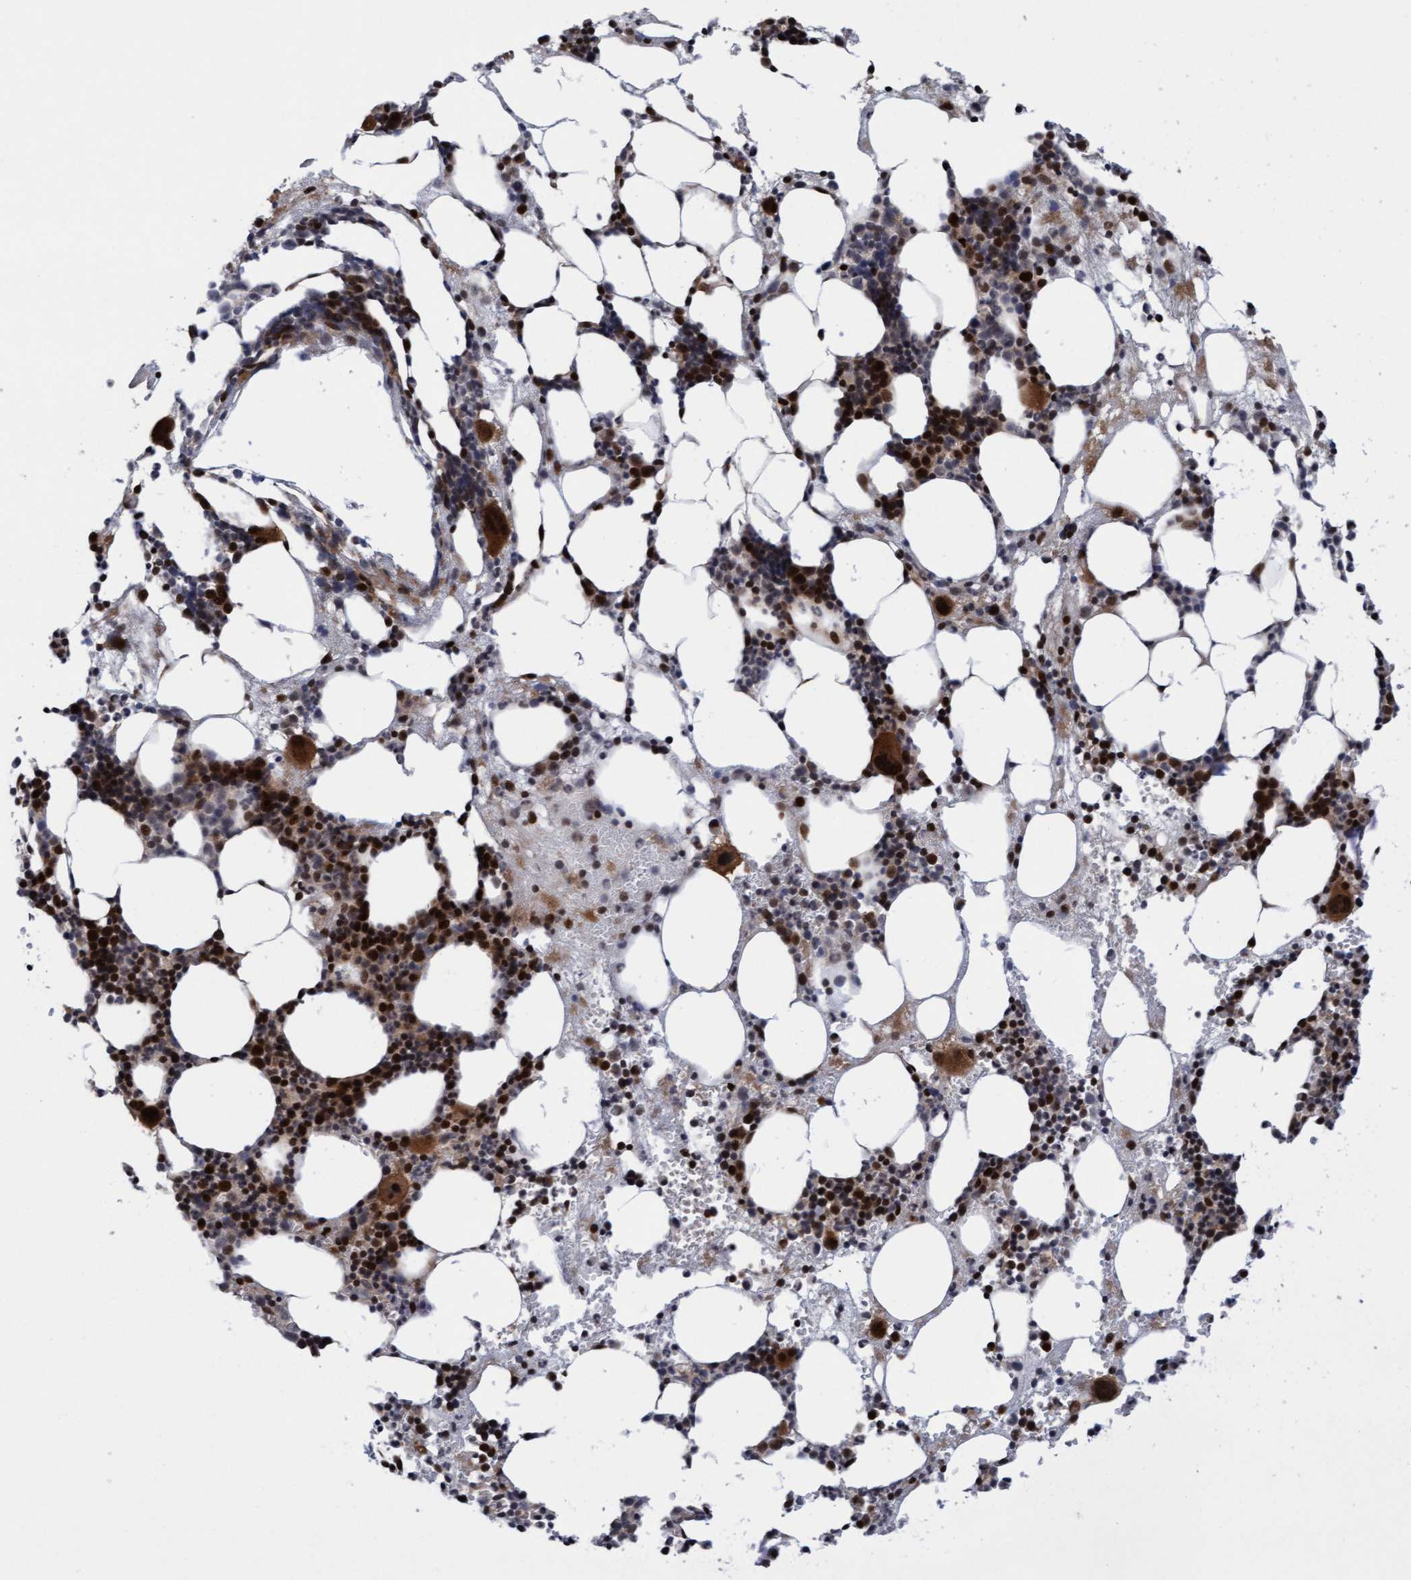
{"staining": {"intensity": "strong", "quantity": ">75%", "location": "cytoplasmic/membranous,nuclear"}, "tissue": "bone marrow", "cell_type": "Hematopoietic cells", "image_type": "normal", "snomed": [{"axis": "morphology", "description": "Normal tissue, NOS"}, {"axis": "morphology", "description": "Inflammation, NOS"}, {"axis": "topography", "description": "Bone marrow"}], "caption": "DAB immunohistochemical staining of benign human bone marrow shows strong cytoplasmic/membranous,nuclear protein expression in approximately >75% of hematopoietic cells.", "gene": "ITFG1", "patient": {"sex": "female", "age": 67}}